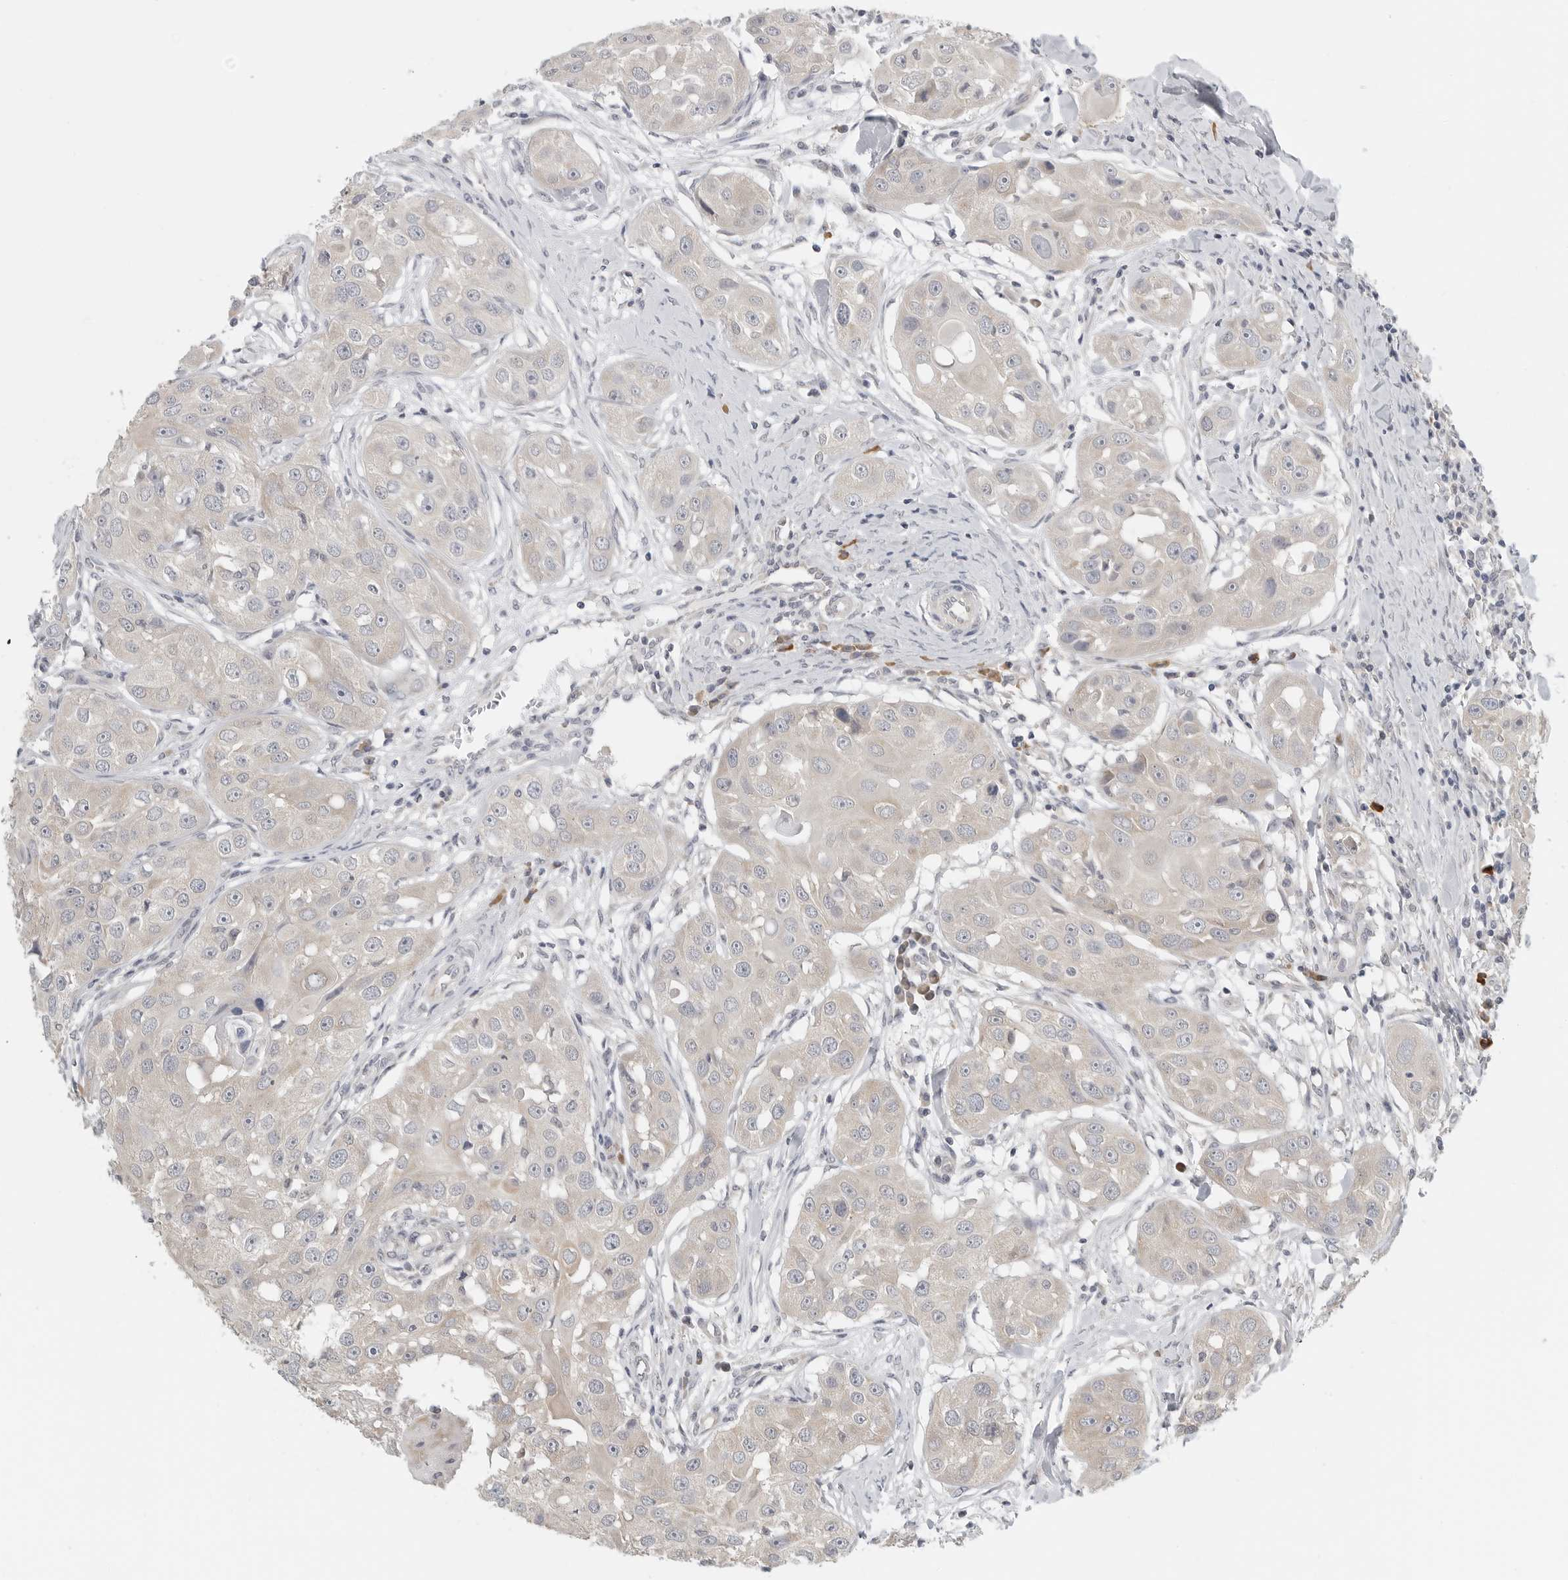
{"staining": {"intensity": "weak", "quantity": "<25%", "location": "cytoplasmic/membranous"}, "tissue": "head and neck cancer", "cell_type": "Tumor cells", "image_type": "cancer", "snomed": [{"axis": "morphology", "description": "Normal tissue, NOS"}, {"axis": "morphology", "description": "Squamous cell carcinoma, NOS"}, {"axis": "topography", "description": "Skeletal muscle"}, {"axis": "topography", "description": "Head-Neck"}], "caption": "Squamous cell carcinoma (head and neck) was stained to show a protein in brown. There is no significant expression in tumor cells.", "gene": "IL12RB2", "patient": {"sex": "male", "age": 51}}